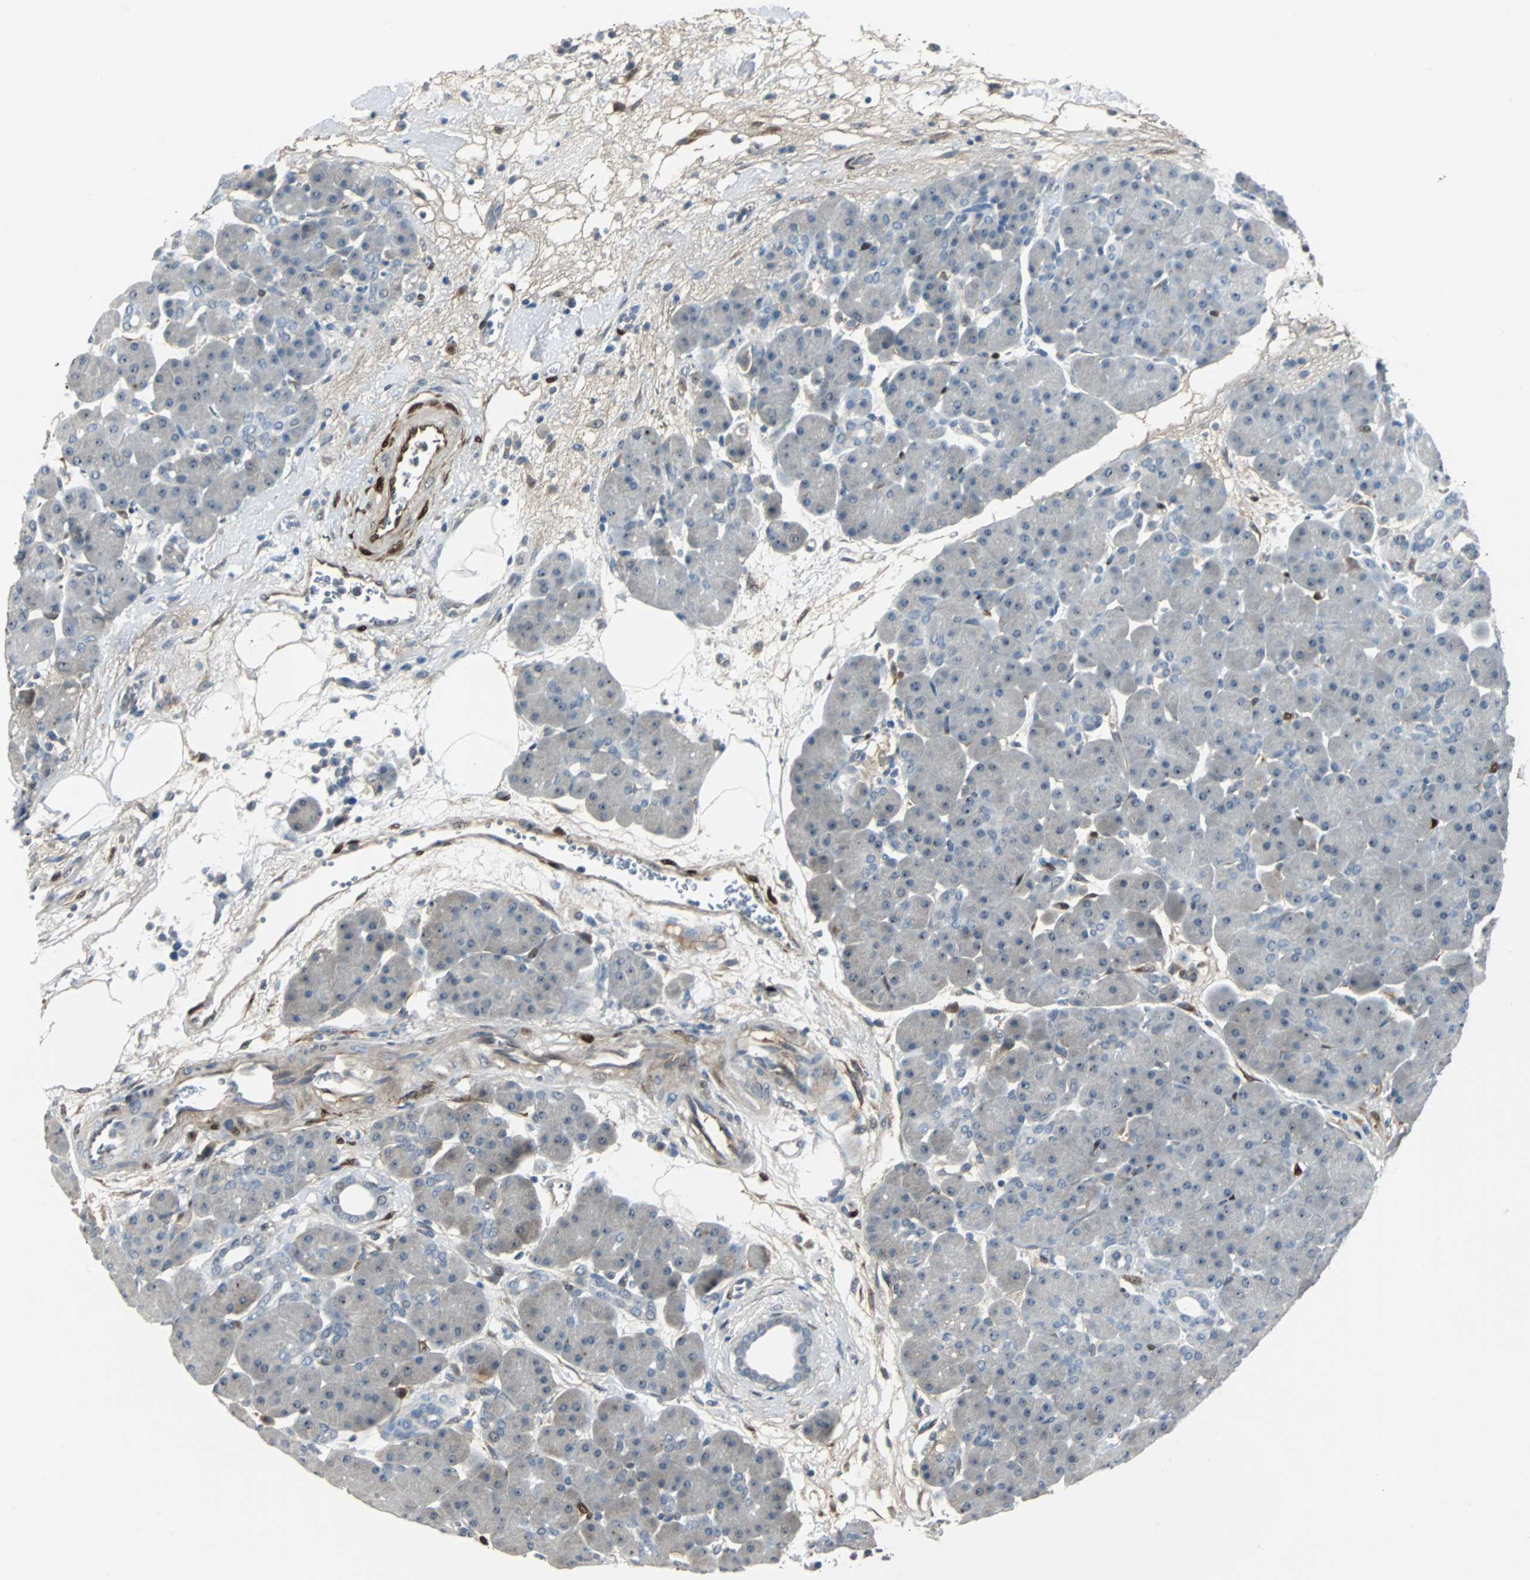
{"staining": {"intensity": "weak", "quantity": "<25%", "location": "cytoplasmic/membranous,nuclear"}, "tissue": "pancreas", "cell_type": "Exocrine glandular cells", "image_type": "normal", "snomed": [{"axis": "morphology", "description": "Normal tissue, NOS"}, {"axis": "topography", "description": "Pancreas"}], "caption": "IHC image of benign human pancreas stained for a protein (brown), which exhibits no staining in exocrine glandular cells. (DAB immunohistochemistry with hematoxylin counter stain).", "gene": "FHL2", "patient": {"sex": "male", "age": 66}}